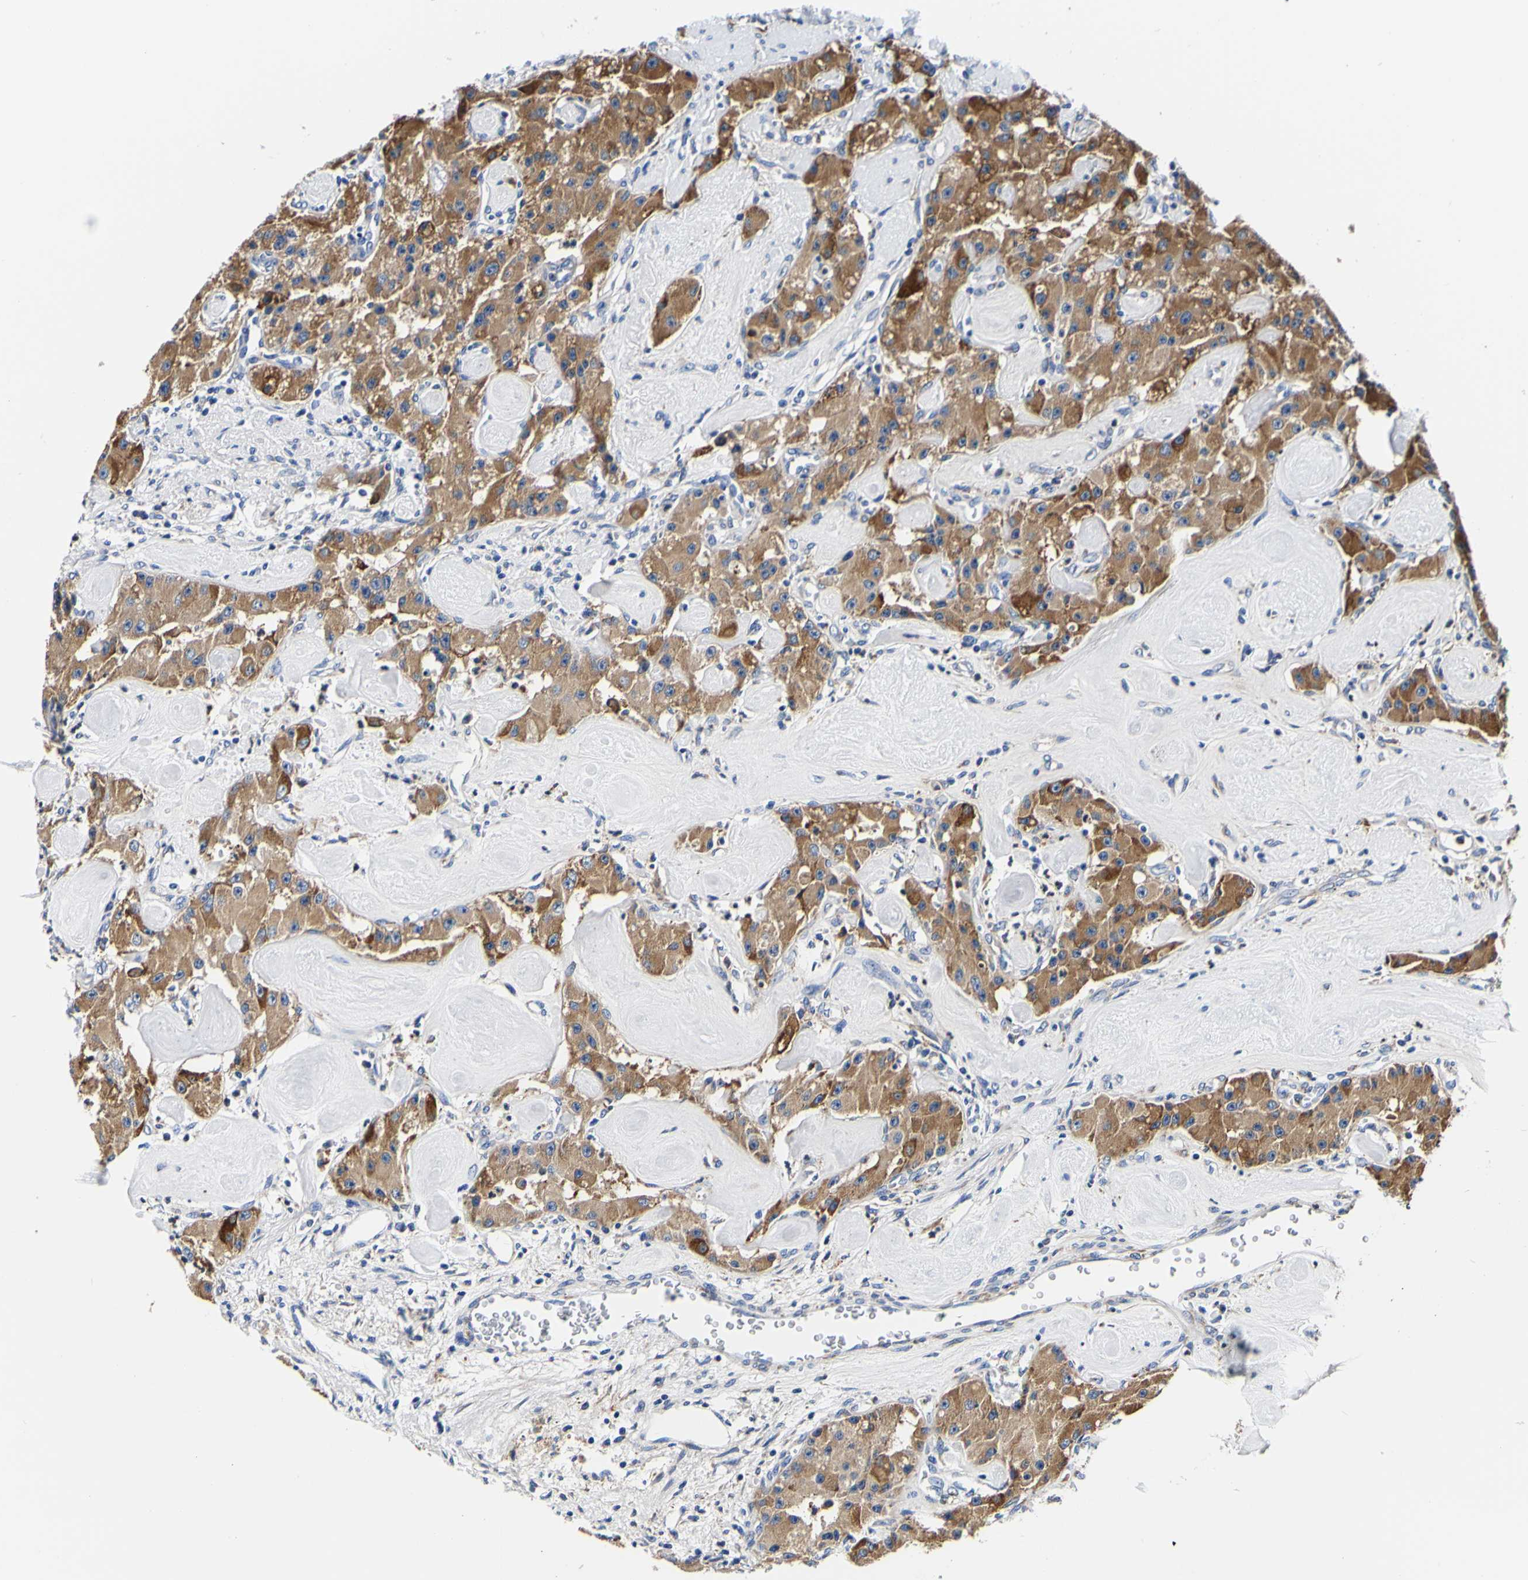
{"staining": {"intensity": "moderate", "quantity": ">75%", "location": "cytoplasmic/membranous"}, "tissue": "carcinoid", "cell_type": "Tumor cells", "image_type": "cancer", "snomed": [{"axis": "morphology", "description": "Carcinoid, malignant, NOS"}, {"axis": "topography", "description": "Pancreas"}], "caption": "Immunohistochemistry (IHC) micrograph of human carcinoid stained for a protein (brown), which displays medium levels of moderate cytoplasmic/membranous staining in approximately >75% of tumor cells.", "gene": "P4HB", "patient": {"sex": "male", "age": 41}}